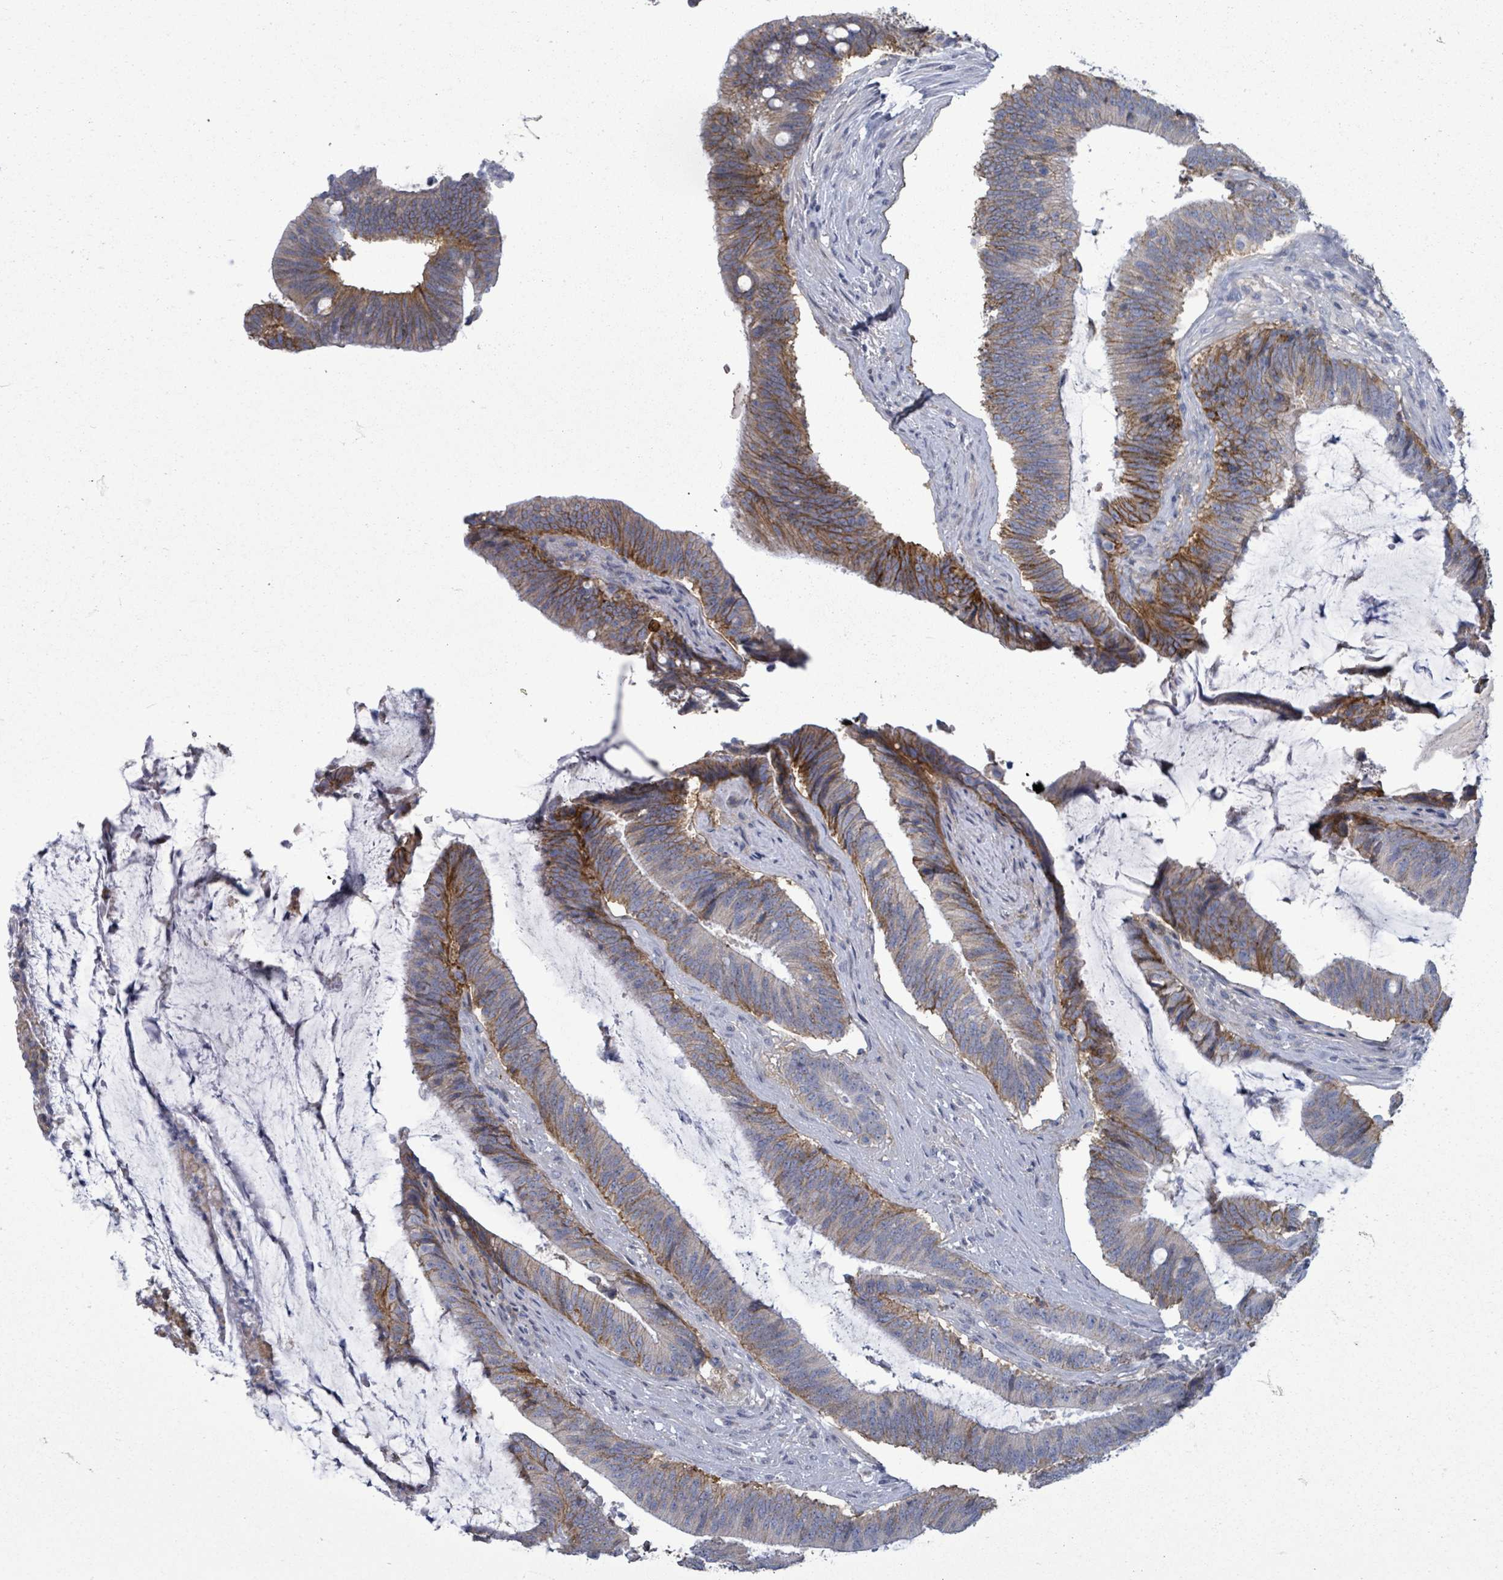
{"staining": {"intensity": "moderate", "quantity": "25%-75%", "location": "cytoplasmic/membranous"}, "tissue": "colorectal cancer", "cell_type": "Tumor cells", "image_type": "cancer", "snomed": [{"axis": "morphology", "description": "Adenocarcinoma, NOS"}, {"axis": "topography", "description": "Colon"}], "caption": "Human colorectal cancer (adenocarcinoma) stained with a protein marker exhibits moderate staining in tumor cells.", "gene": "BSG", "patient": {"sex": "female", "age": 43}}